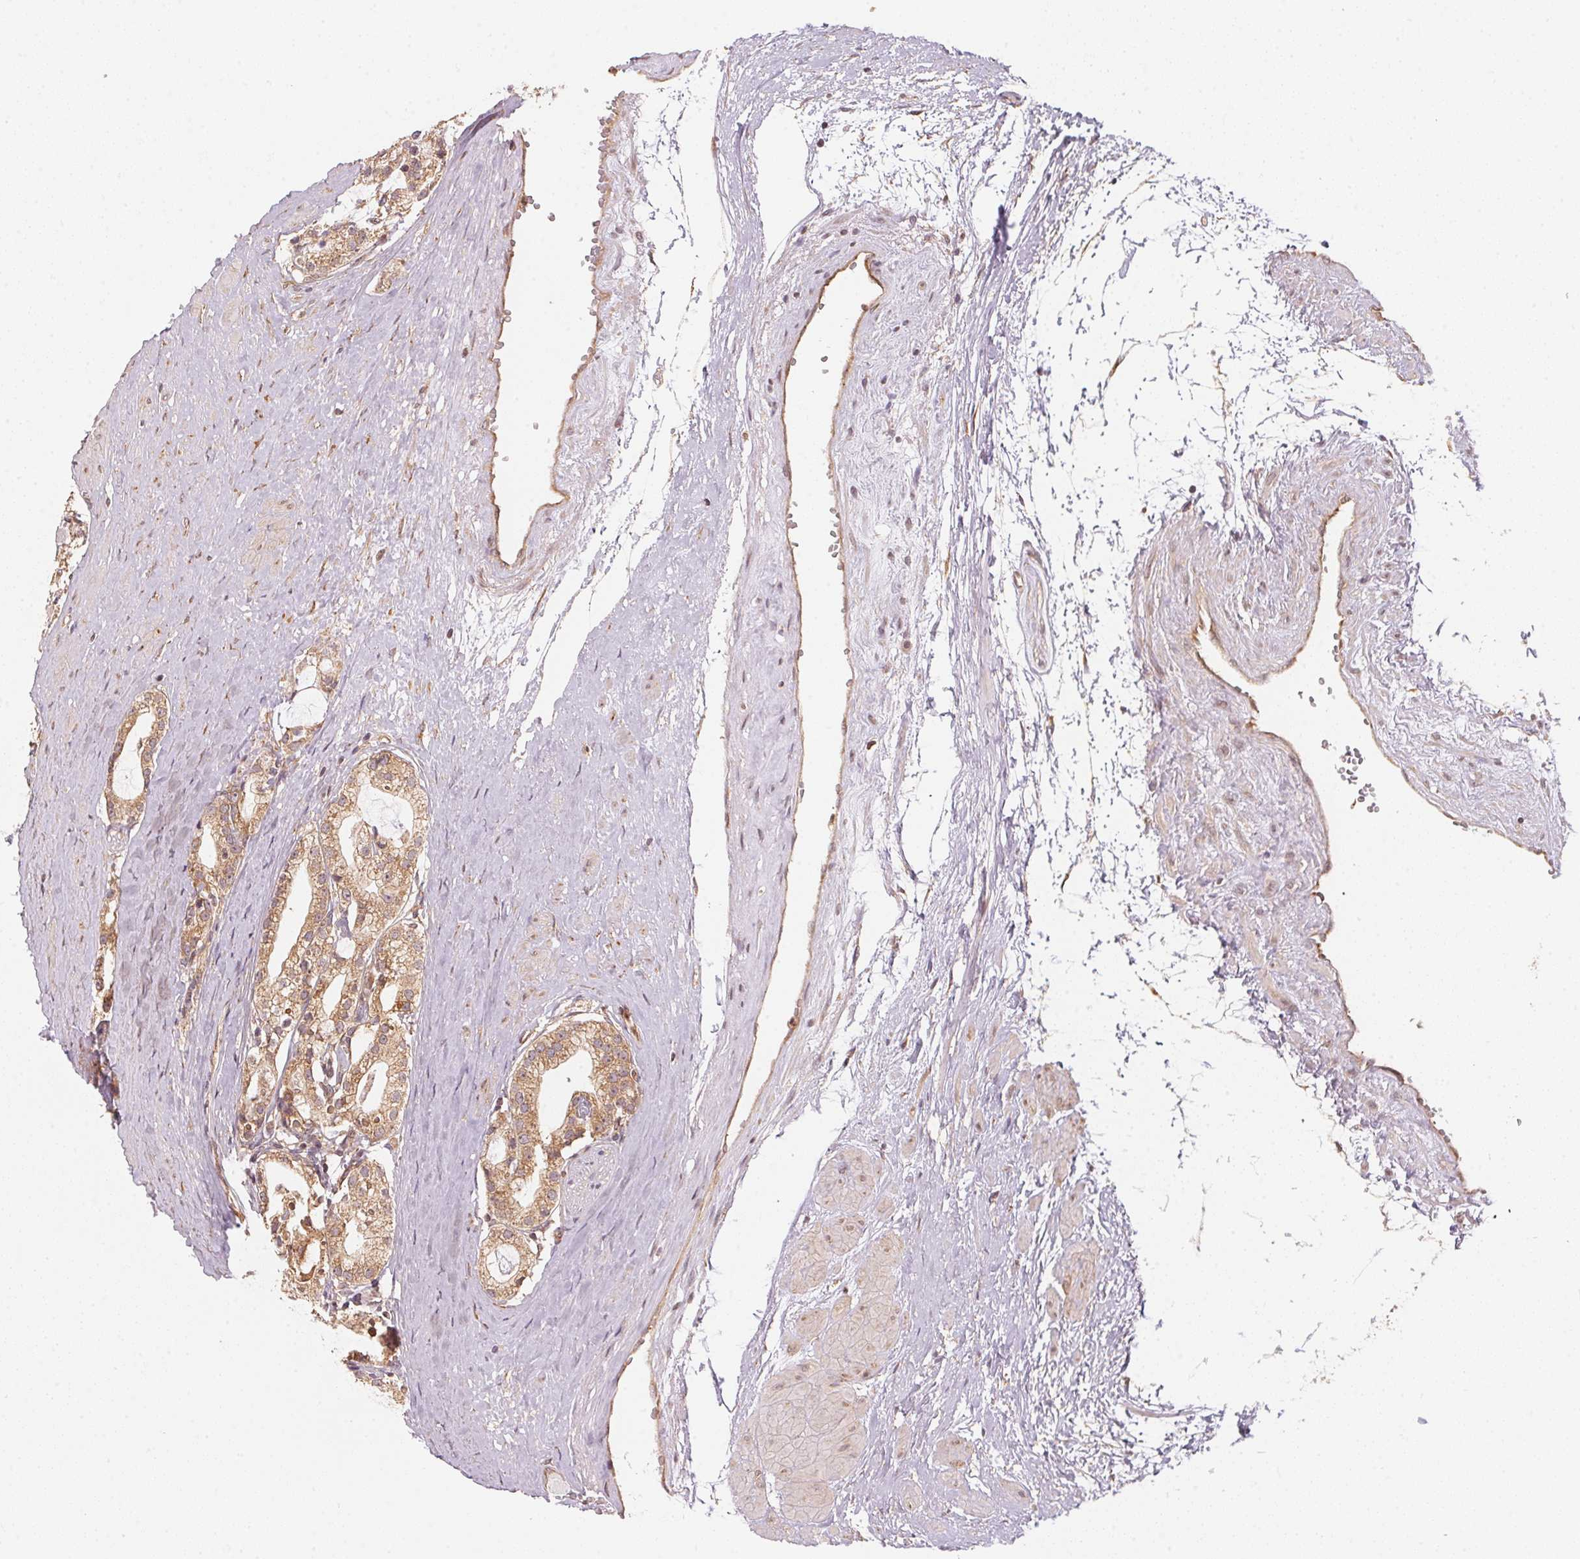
{"staining": {"intensity": "moderate", "quantity": ">75%", "location": "cytoplasmic/membranous"}, "tissue": "prostate cancer", "cell_type": "Tumor cells", "image_type": "cancer", "snomed": [{"axis": "morphology", "description": "Adenocarcinoma, High grade"}, {"axis": "topography", "description": "Prostate"}], "caption": "Protein expression by IHC demonstrates moderate cytoplasmic/membranous staining in about >75% of tumor cells in prostate high-grade adenocarcinoma.", "gene": "STRN4", "patient": {"sex": "male", "age": 71}}